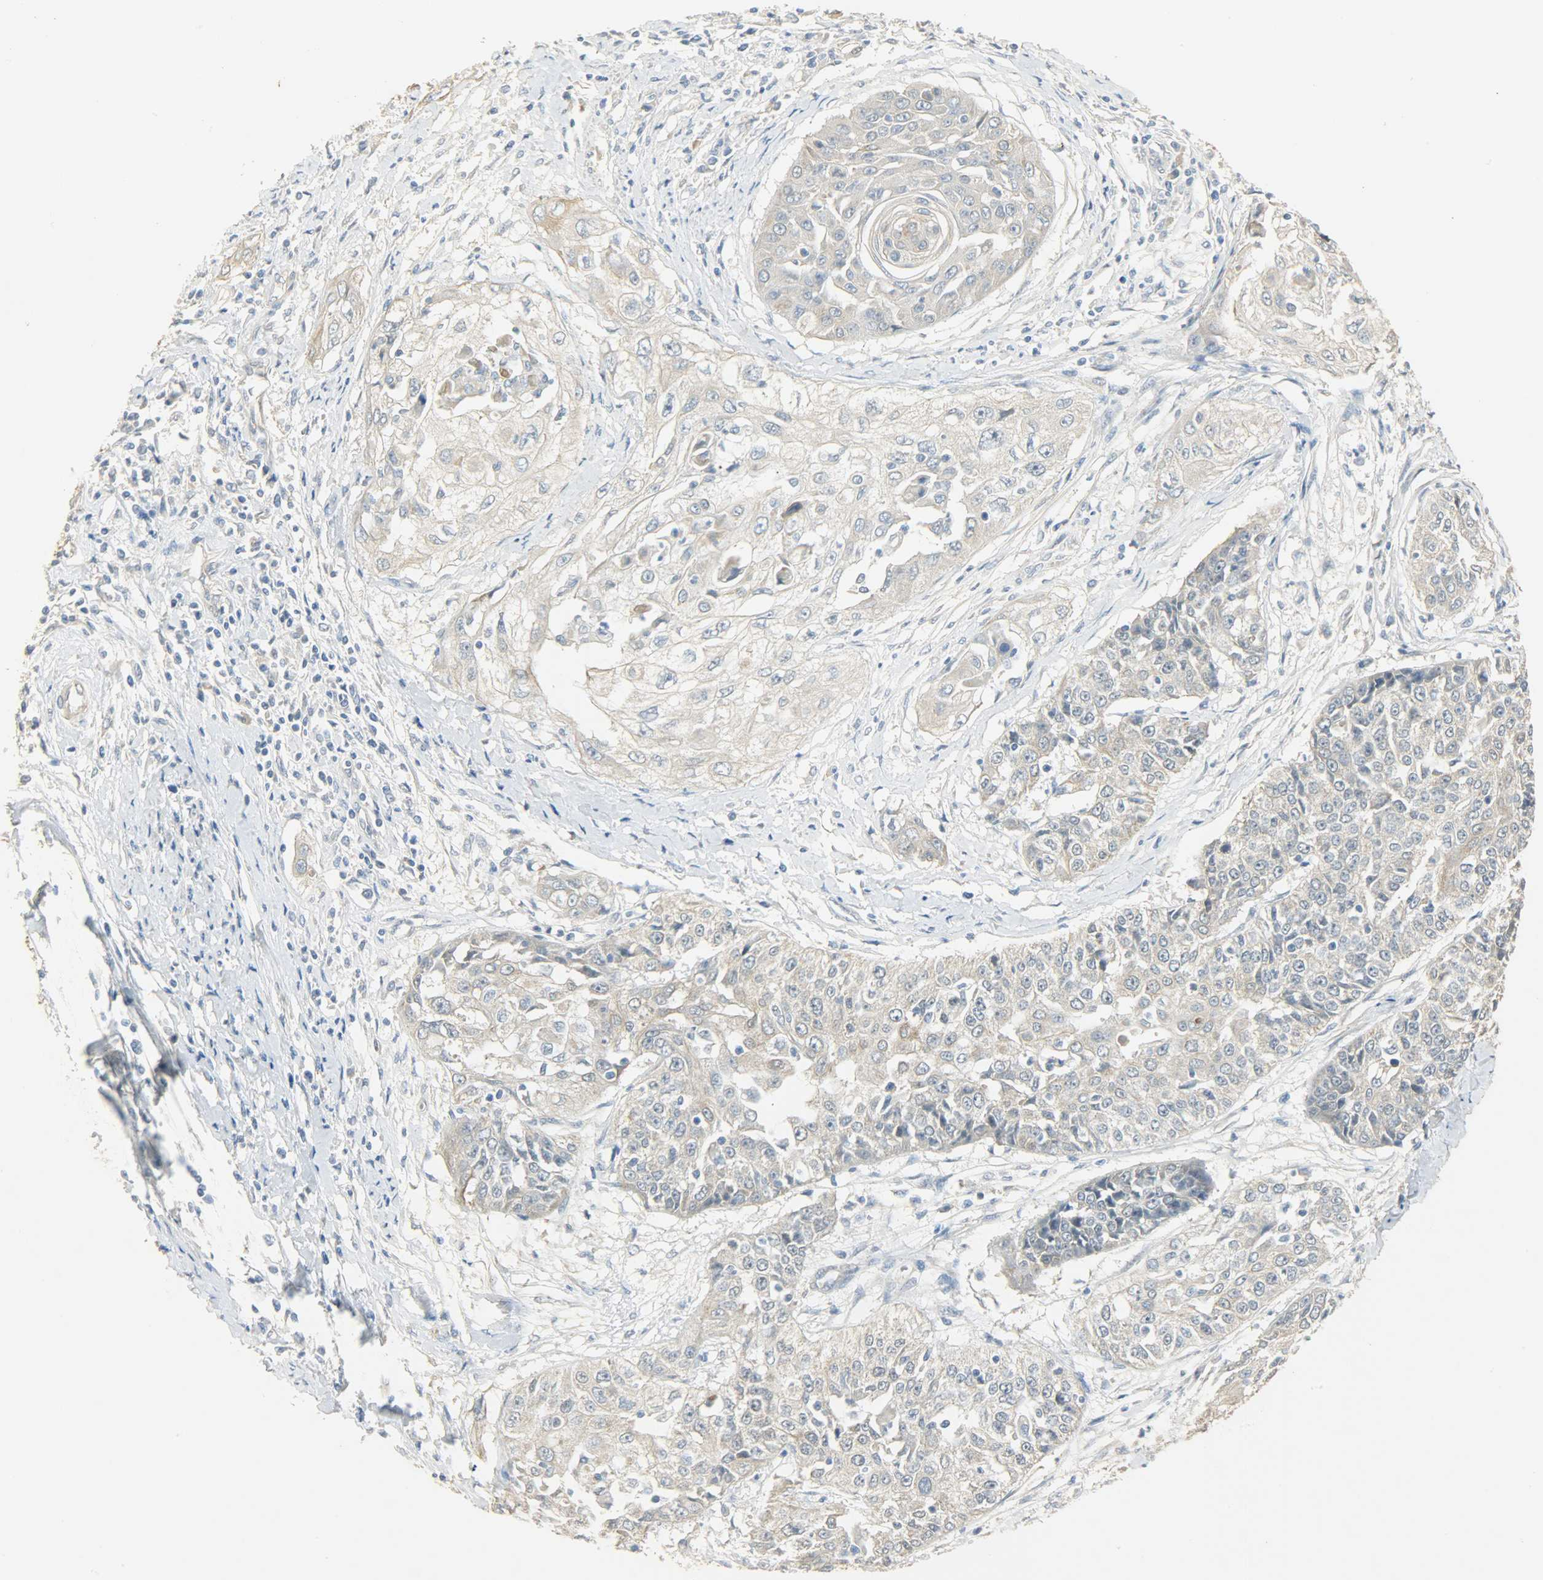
{"staining": {"intensity": "weak", "quantity": "25%-75%", "location": "cytoplasmic/membranous"}, "tissue": "cervical cancer", "cell_type": "Tumor cells", "image_type": "cancer", "snomed": [{"axis": "morphology", "description": "Squamous cell carcinoma, NOS"}, {"axis": "topography", "description": "Cervix"}], "caption": "Immunohistochemistry (IHC) image of neoplastic tissue: human cervical cancer stained using immunohistochemistry demonstrates low levels of weak protein expression localized specifically in the cytoplasmic/membranous of tumor cells, appearing as a cytoplasmic/membranous brown color.", "gene": "USP13", "patient": {"sex": "female", "age": 64}}